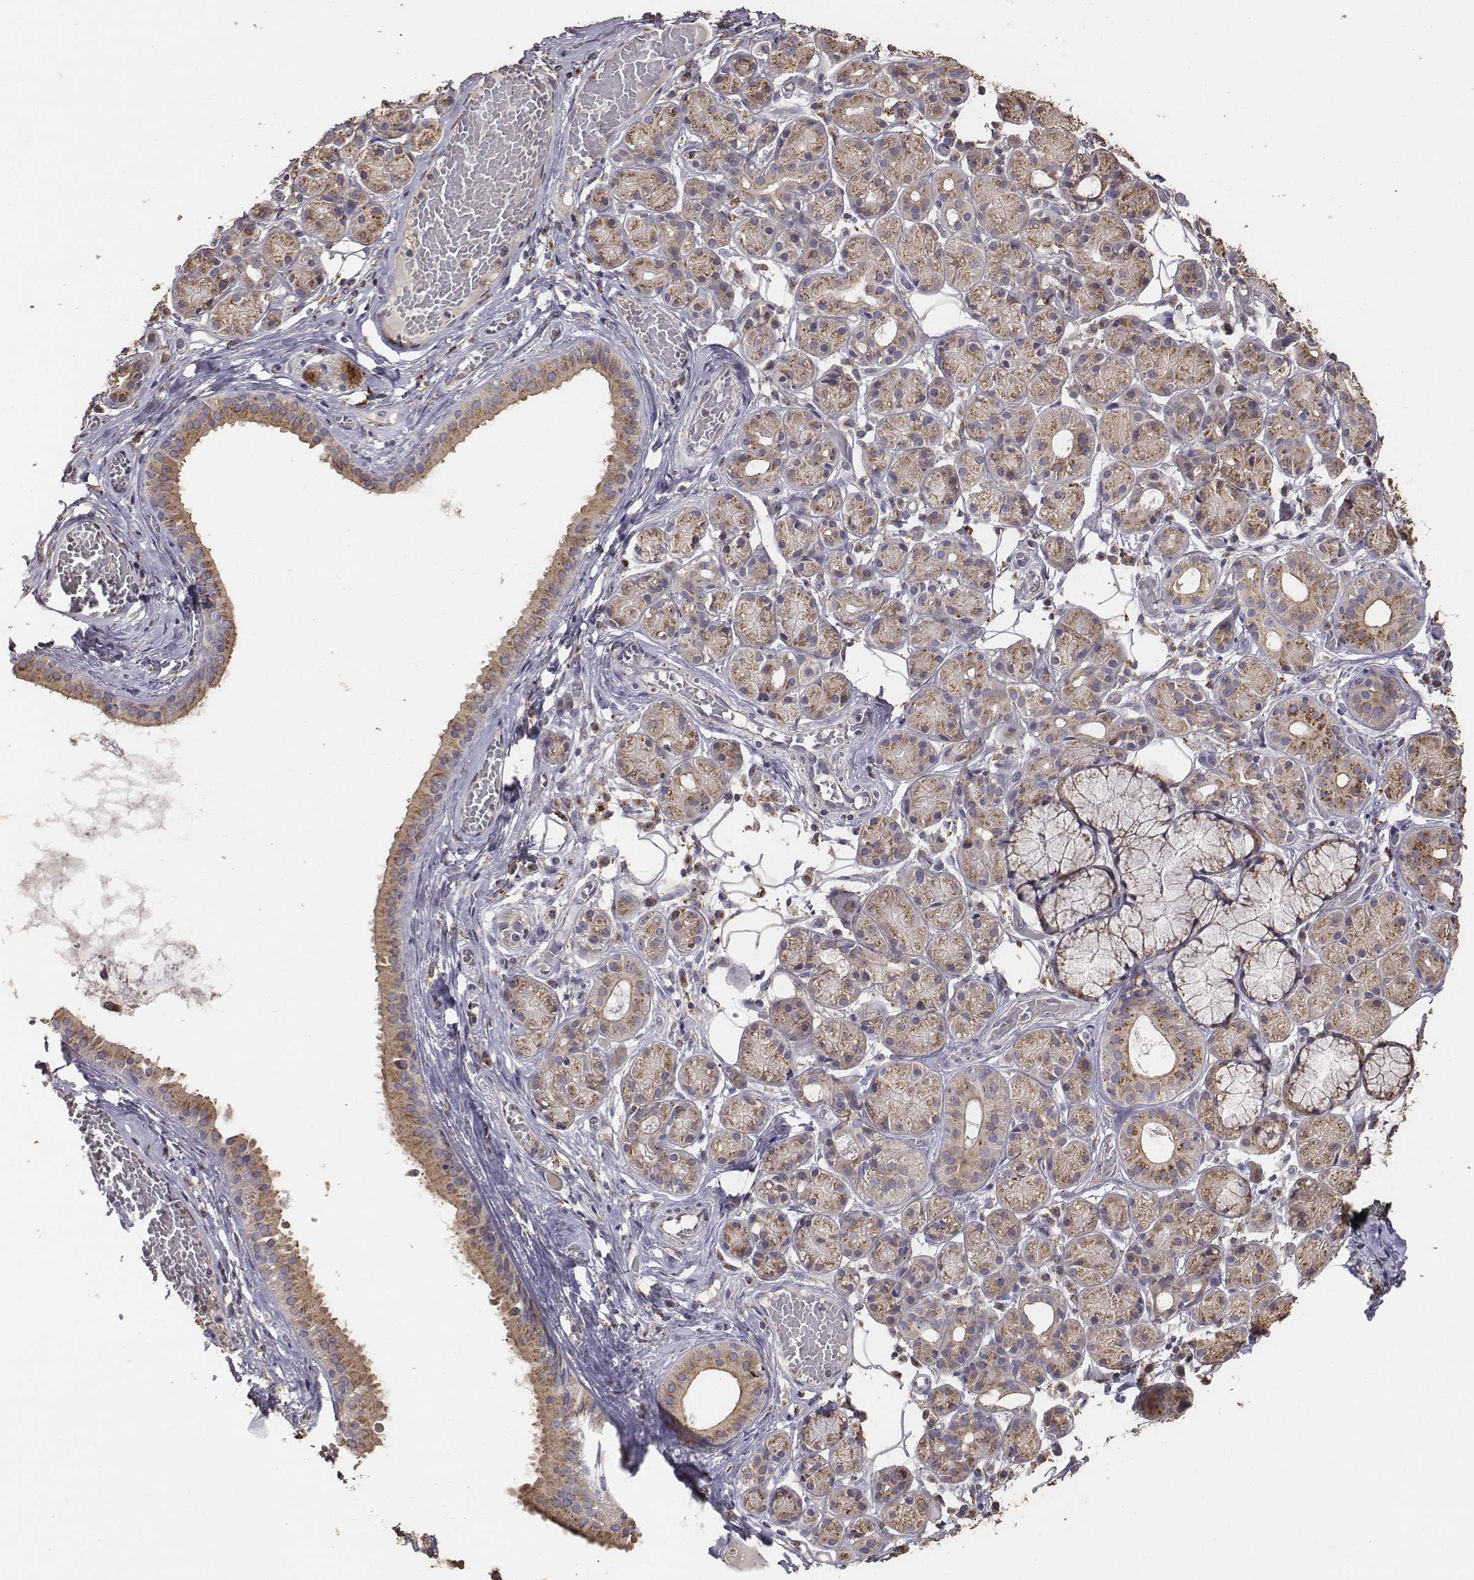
{"staining": {"intensity": "moderate", "quantity": ">75%", "location": "cytoplasmic/membranous"}, "tissue": "salivary gland", "cell_type": "Glandular cells", "image_type": "normal", "snomed": [{"axis": "morphology", "description": "Normal tissue, NOS"}, {"axis": "topography", "description": "Salivary gland"}, {"axis": "topography", "description": "Peripheral nerve tissue"}], "caption": "Immunohistochemistry (IHC) (DAB) staining of unremarkable salivary gland shows moderate cytoplasmic/membranous protein expression in approximately >75% of glandular cells. The staining is performed using DAB brown chromogen to label protein expression. The nuclei are counter-stained blue using hematoxylin.", "gene": "AP1B1", "patient": {"sex": "male", "age": 71}}